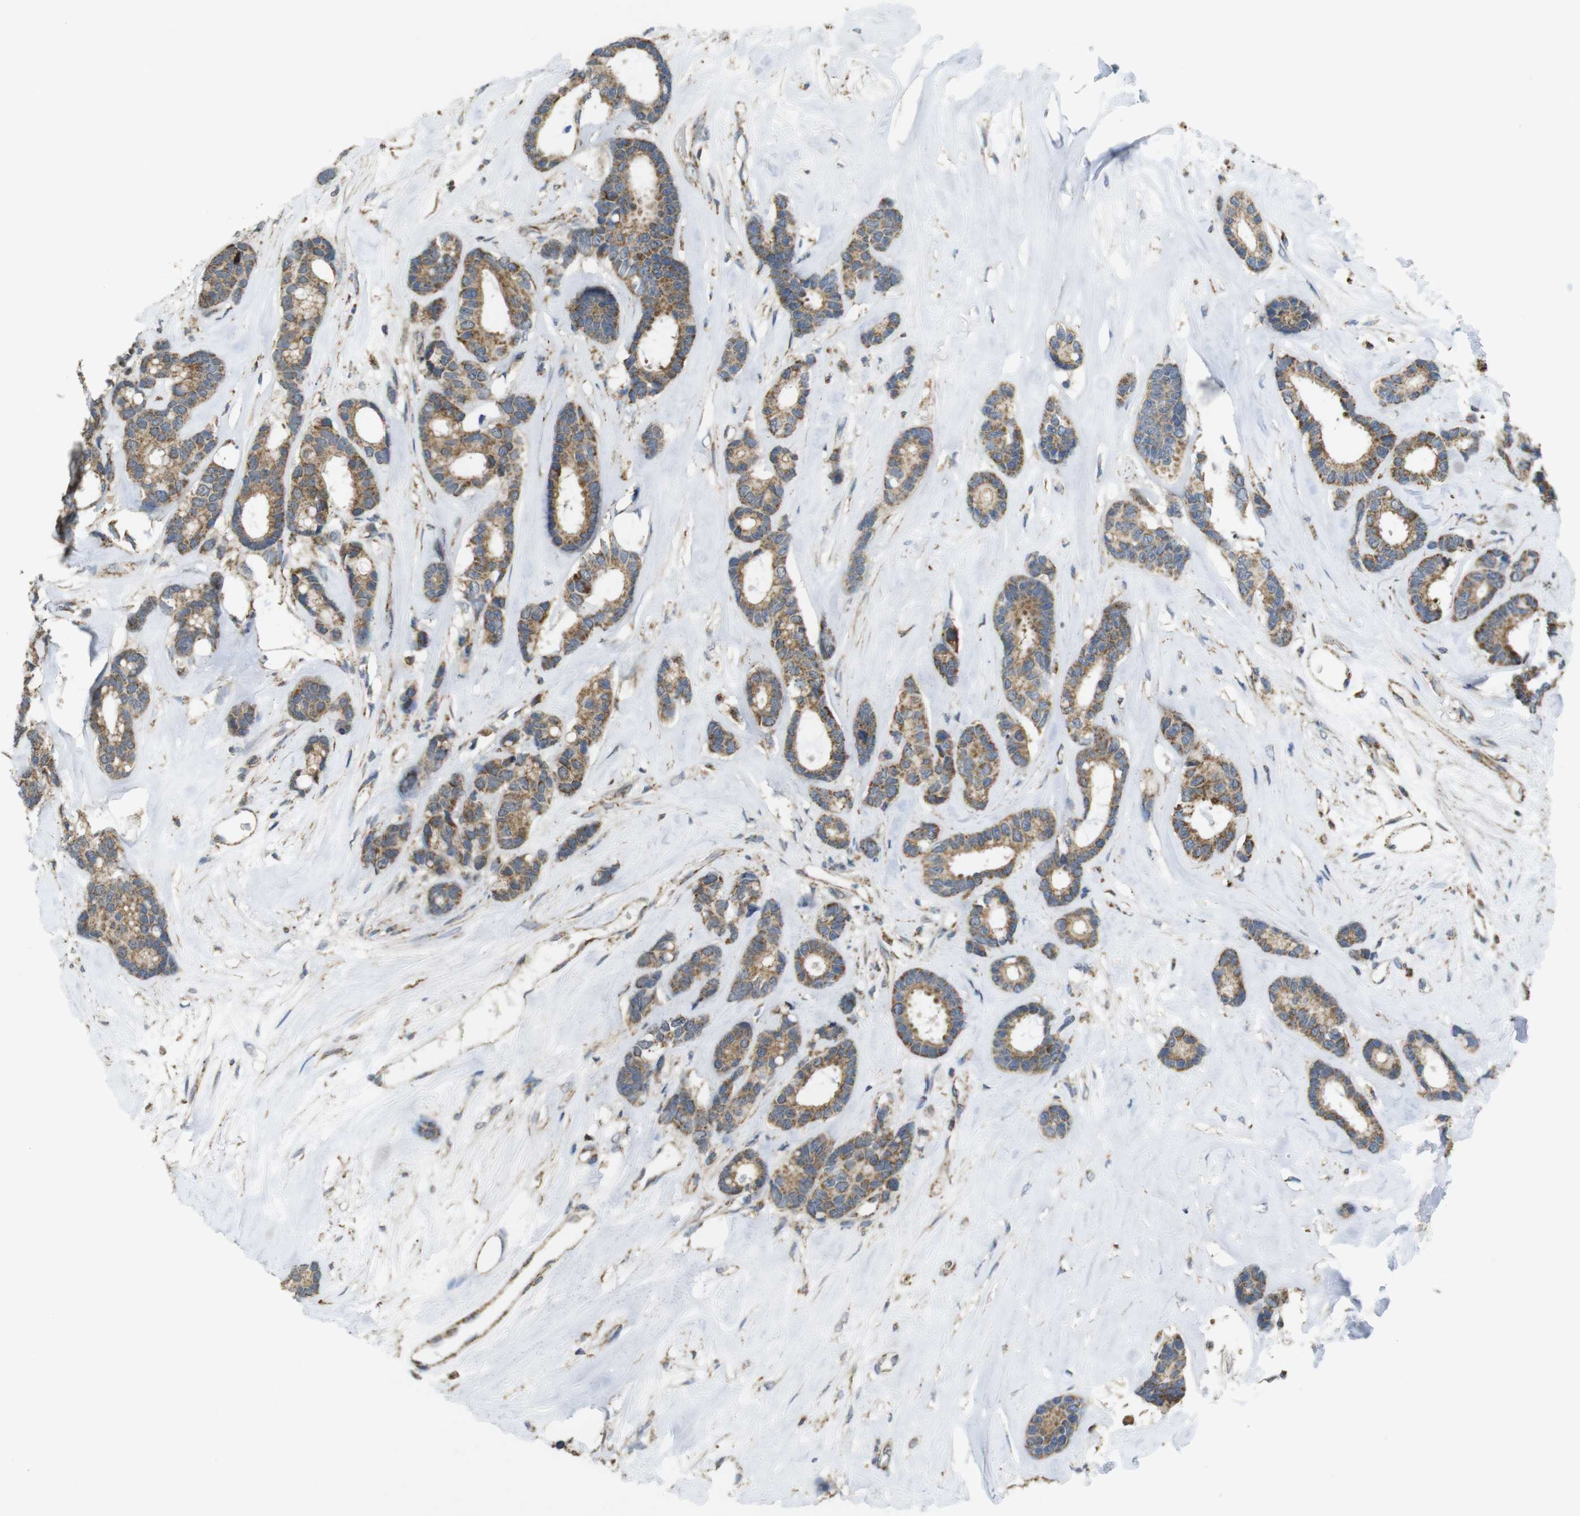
{"staining": {"intensity": "moderate", "quantity": "25%-75%", "location": "cytoplasmic/membranous"}, "tissue": "breast cancer", "cell_type": "Tumor cells", "image_type": "cancer", "snomed": [{"axis": "morphology", "description": "Duct carcinoma"}, {"axis": "topography", "description": "Breast"}], "caption": "A photomicrograph of human breast cancer stained for a protein exhibits moderate cytoplasmic/membranous brown staining in tumor cells.", "gene": "CALHM2", "patient": {"sex": "female", "age": 87}}